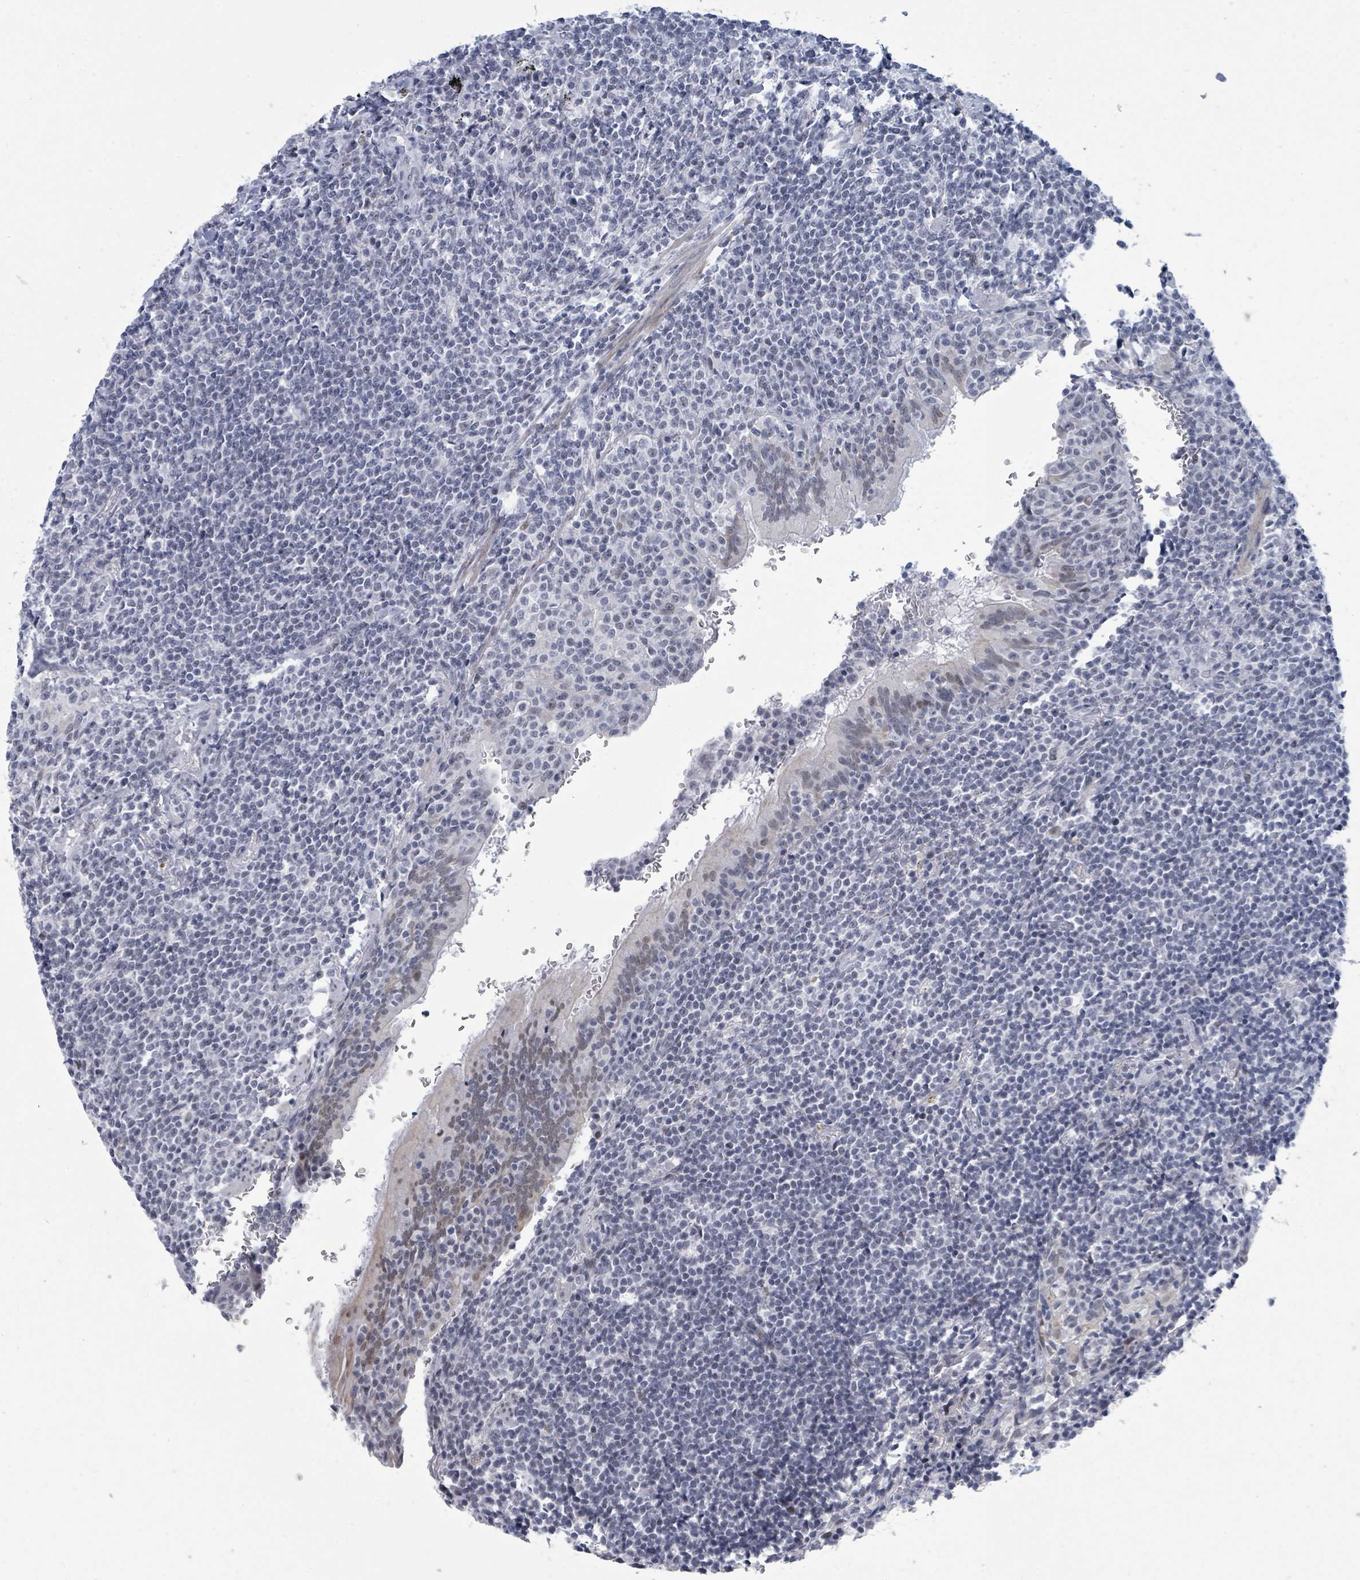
{"staining": {"intensity": "negative", "quantity": "none", "location": "none"}, "tissue": "lymphoma", "cell_type": "Tumor cells", "image_type": "cancer", "snomed": [{"axis": "morphology", "description": "Malignant lymphoma, non-Hodgkin's type, Low grade"}, {"axis": "topography", "description": "Lung"}], "caption": "Protein analysis of malignant lymphoma, non-Hodgkin's type (low-grade) demonstrates no significant staining in tumor cells.", "gene": "CT45A5", "patient": {"sex": "female", "age": 71}}